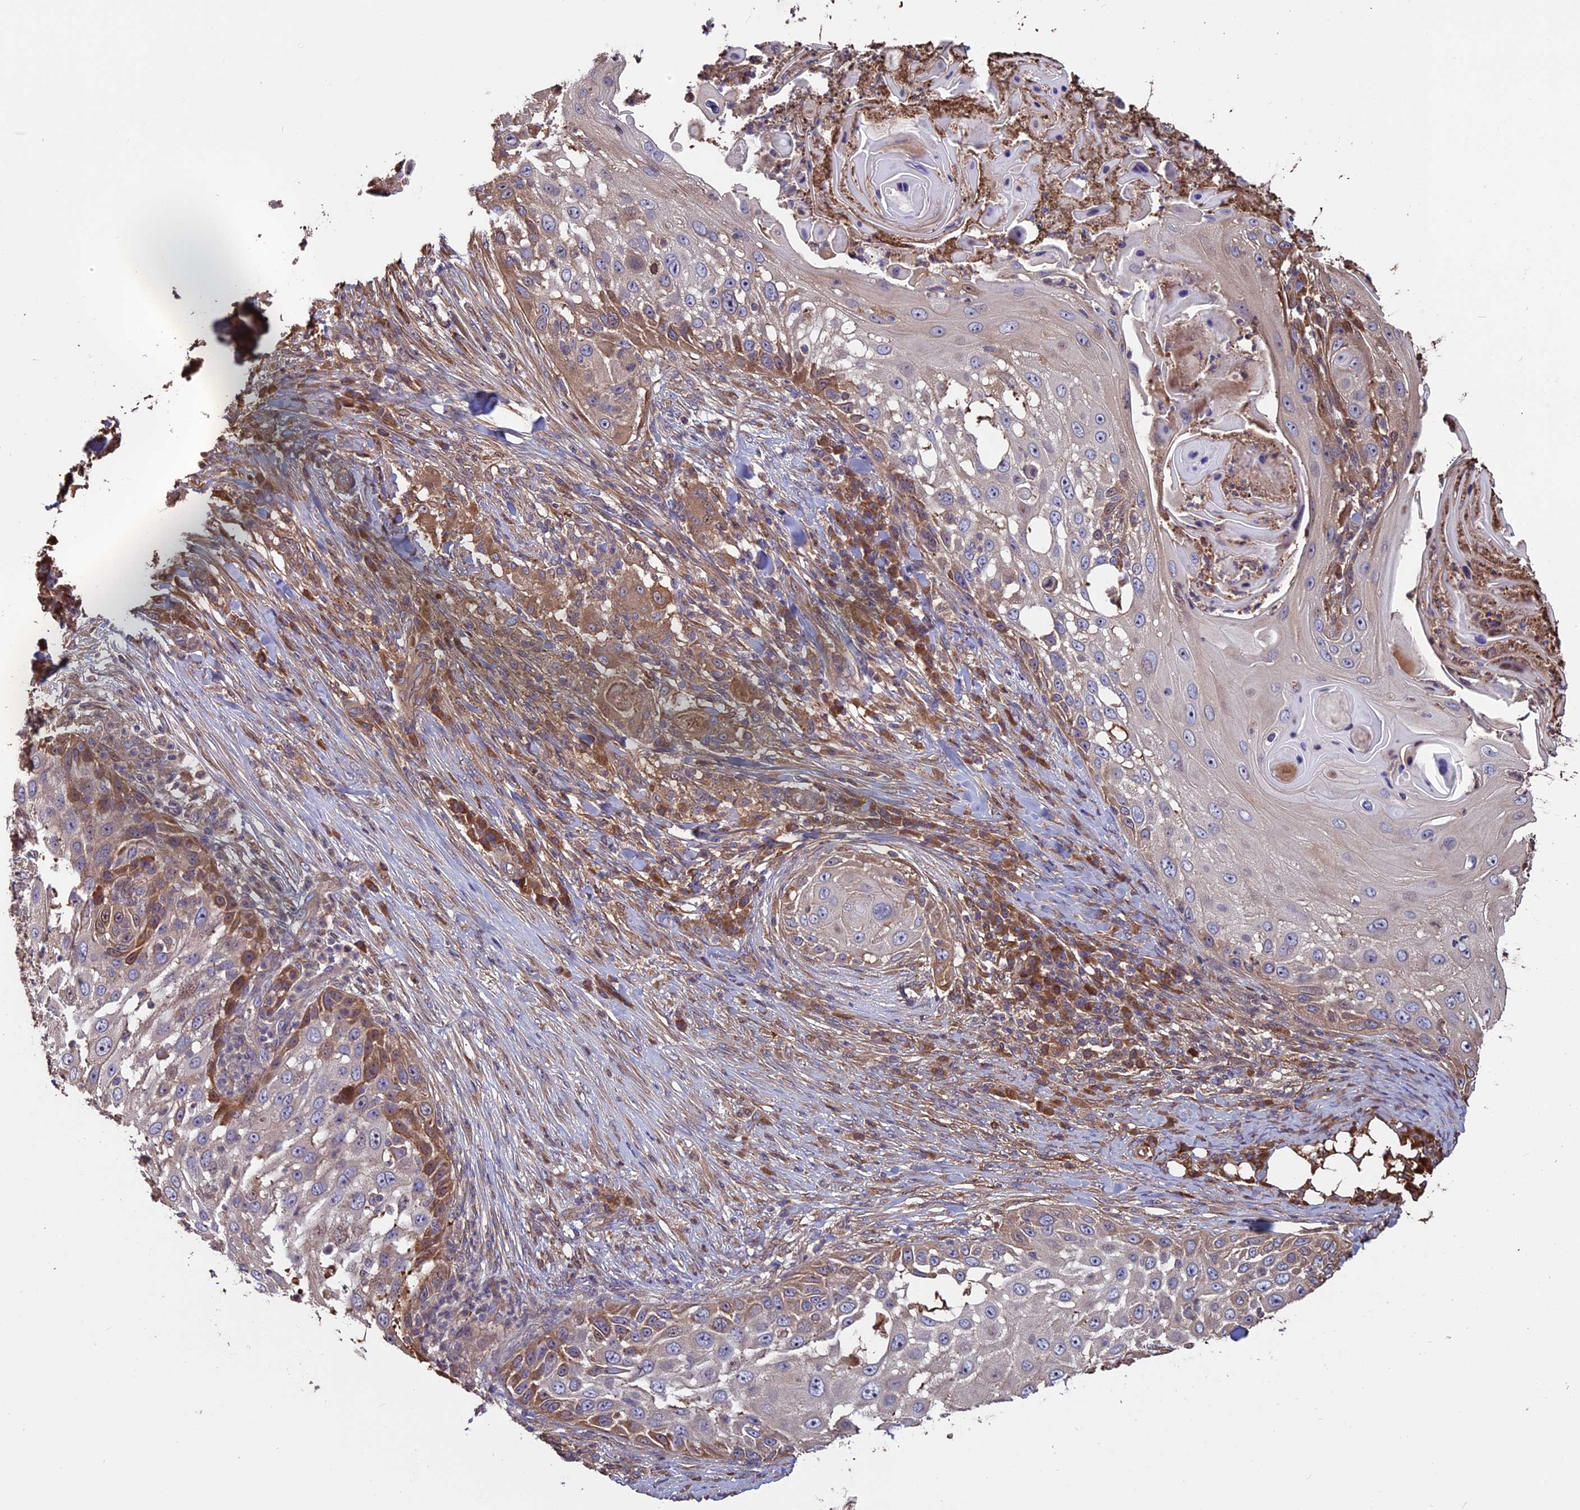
{"staining": {"intensity": "moderate", "quantity": "25%-75%", "location": "cytoplasmic/membranous"}, "tissue": "skin cancer", "cell_type": "Tumor cells", "image_type": "cancer", "snomed": [{"axis": "morphology", "description": "Squamous cell carcinoma, NOS"}, {"axis": "topography", "description": "Skin"}], "caption": "Immunohistochemical staining of human squamous cell carcinoma (skin) reveals medium levels of moderate cytoplasmic/membranous staining in approximately 25%-75% of tumor cells.", "gene": "VWA3A", "patient": {"sex": "female", "age": 44}}